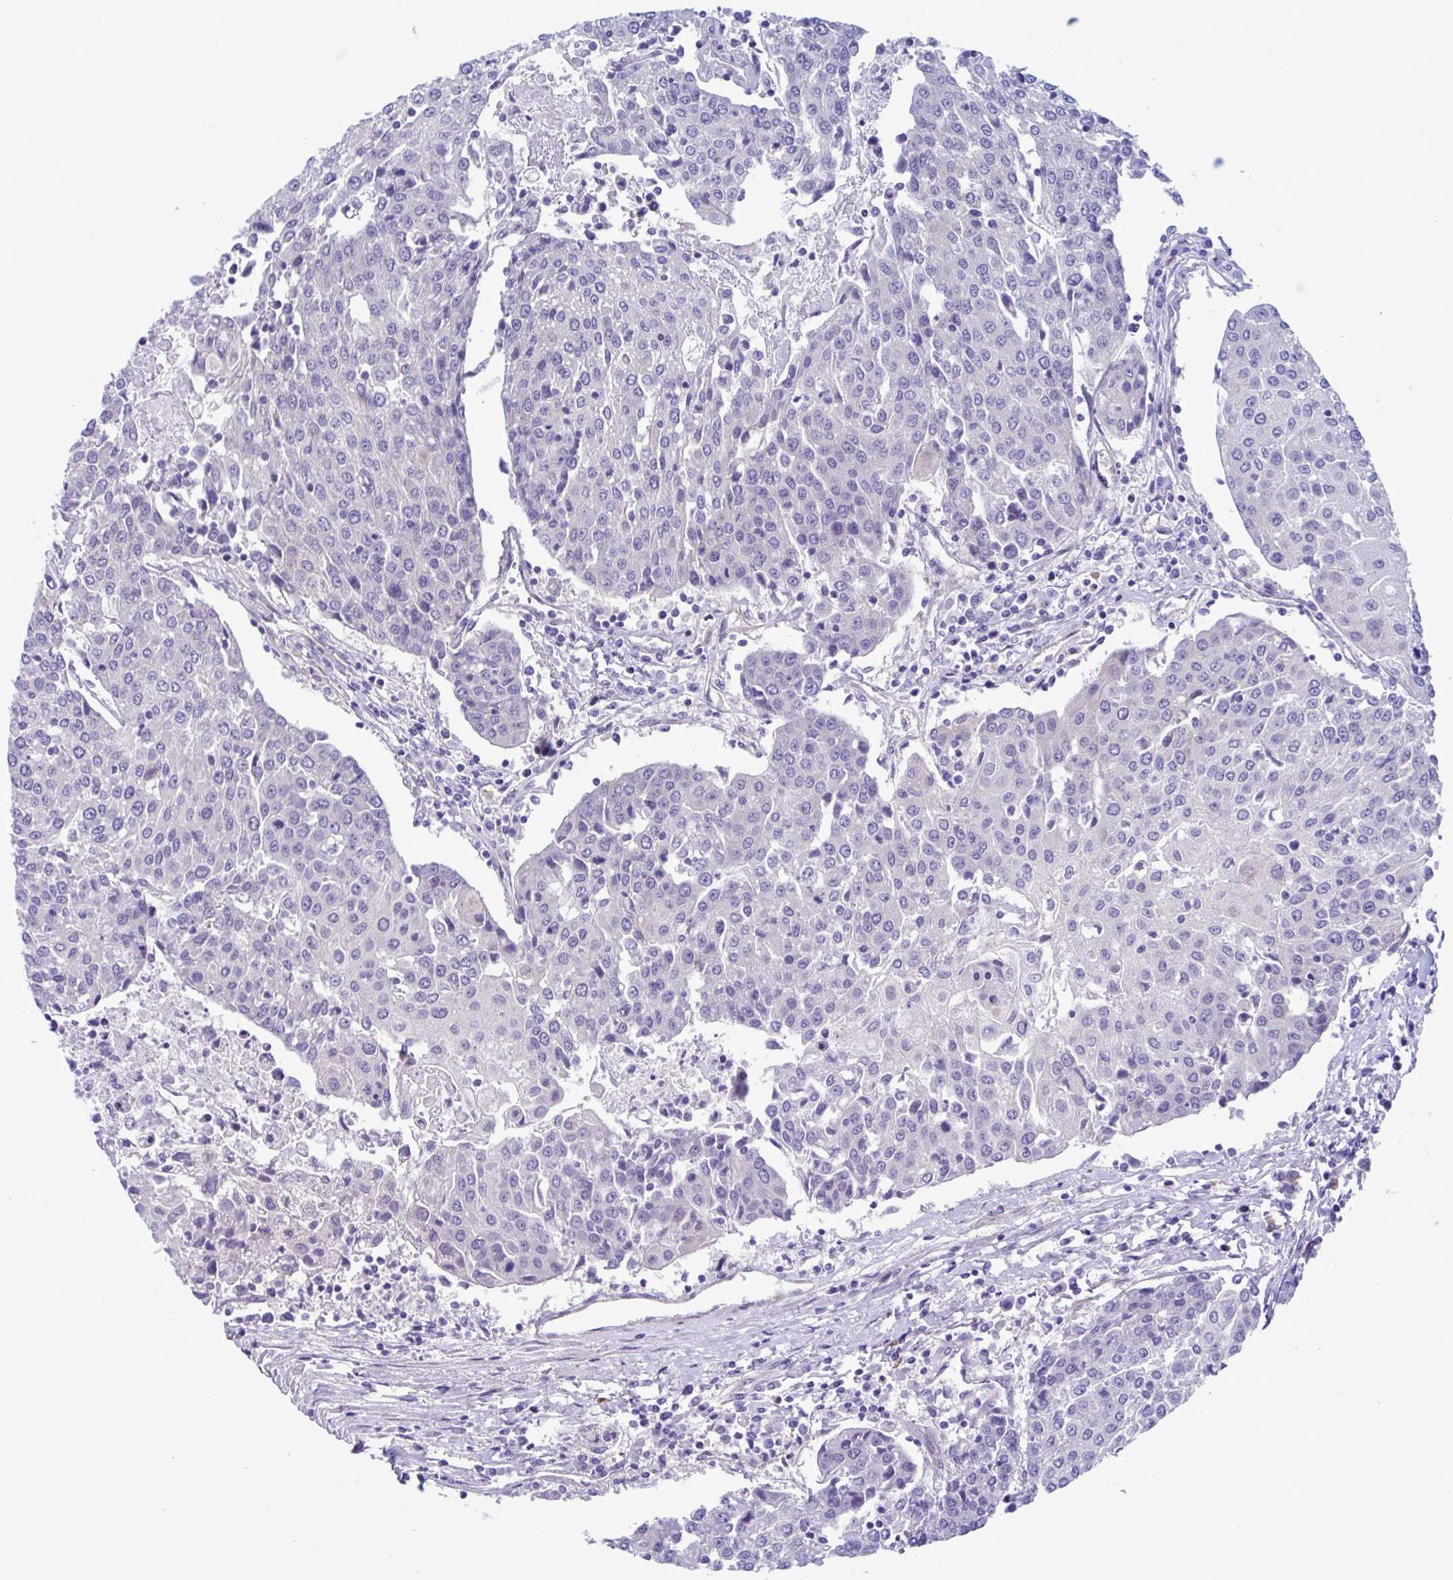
{"staining": {"intensity": "negative", "quantity": "none", "location": "none"}, "tissue": "urothelial cancer", "cell_type": "Tumor cells", "image_type": "cancer", "snomed": [{"axis": "morphology", "description": "Urothelial carcinoma, High grade"}, {"axis": "topography", "description": "Urinary bladder"}], "caption": "A photomicrograph of urothelial carcinoma (high-grade) stained for a protein shows no brown staining in tumor cells. (DAB (3,3'-diaminobenzidine) immunohistochemistry (IHC) with hematoxylin counter stain).", "gene": "LPIN3", "patient": {"sex": "female", "age": 85}}